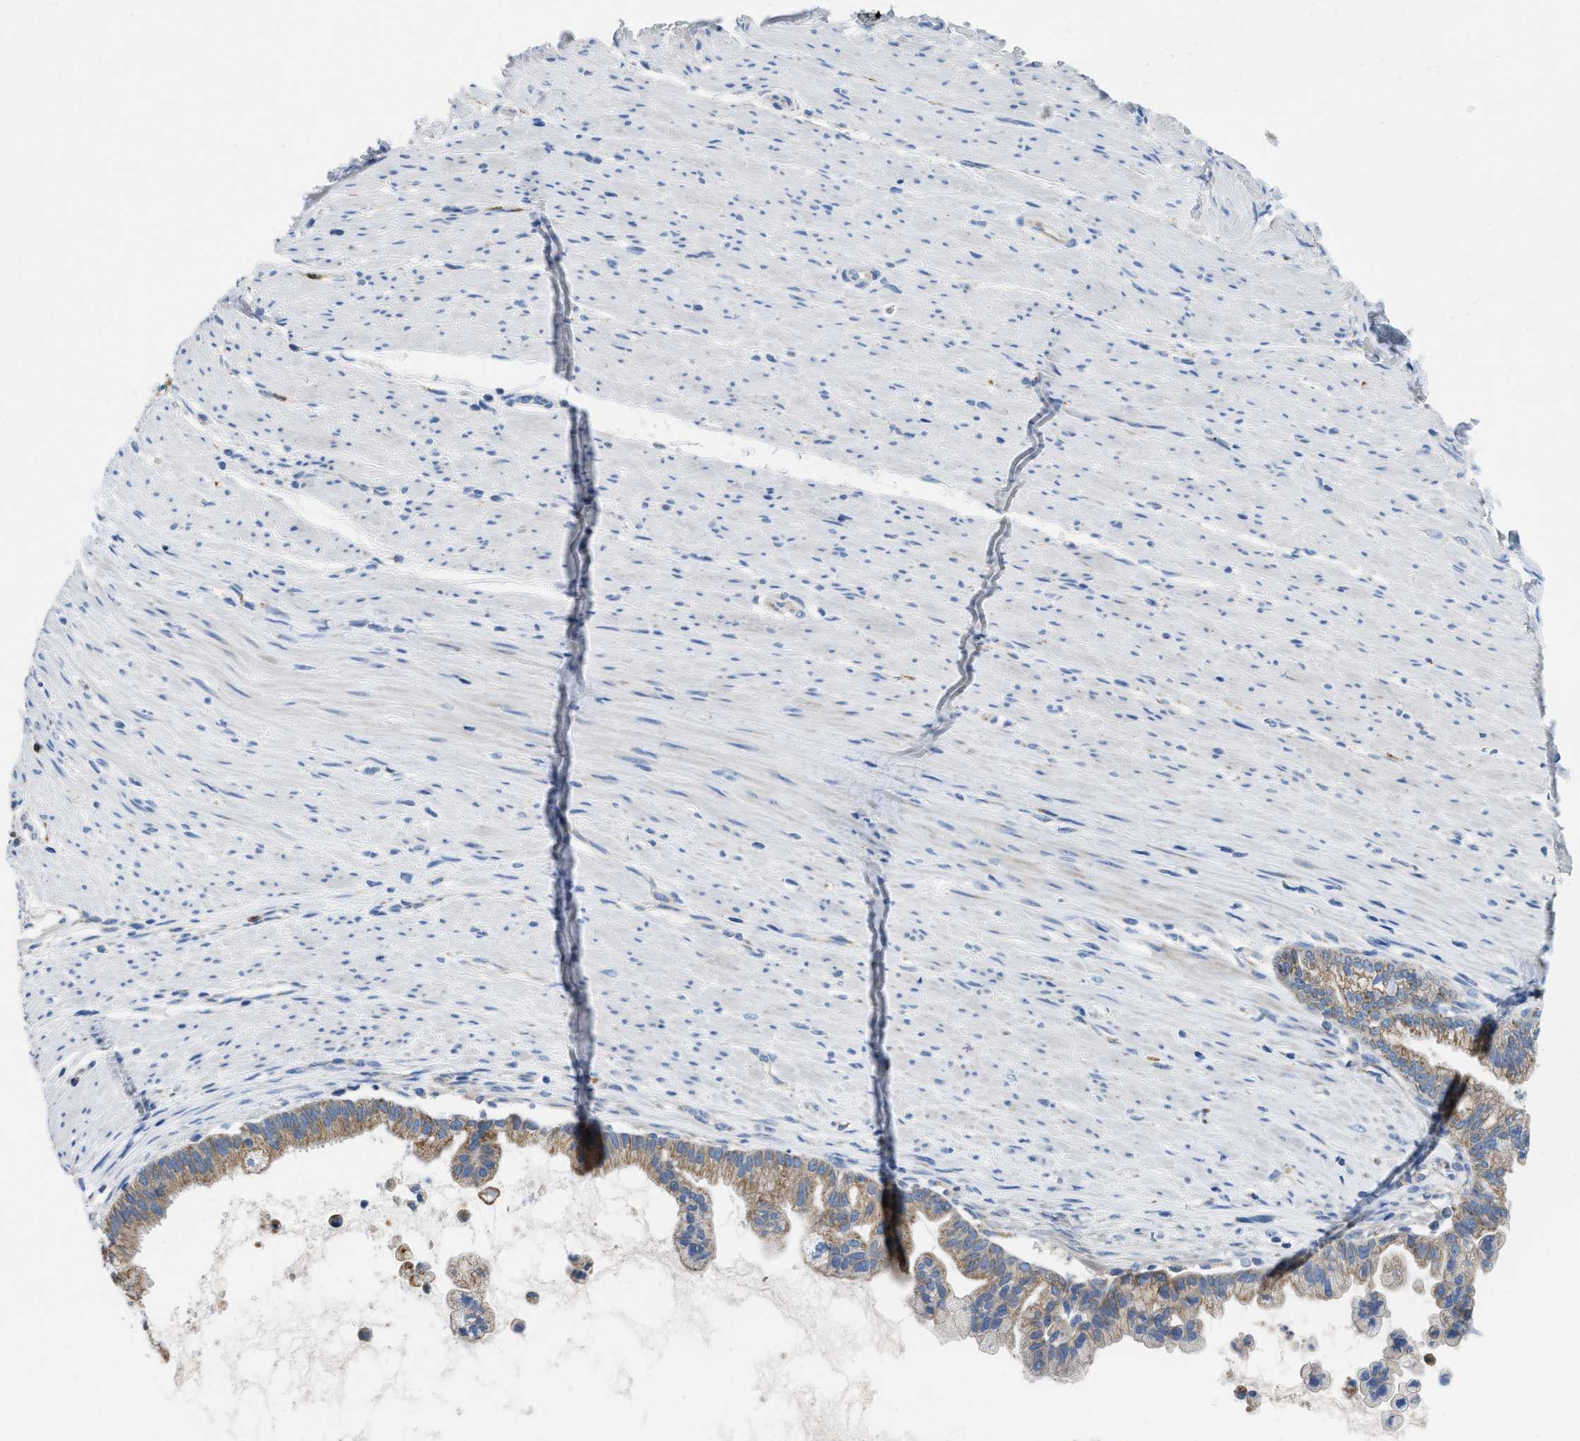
{"staining": {"intensity": "moderate", "quantity": ">75%", "location": "cytoplasmic/membranous"}, "tissue": "pancreatic cancer", "cell_type": "Tumor cells", "image_type": "cancer", "snomed": [{"axis": "morphology", "description": "Adenocarcinoma, NOS"}, {"axis": "topography", "description": "Pancreas"}], "caption": "Immunohistochemistry image of pancreatic cancer stained for a protein (brown), which displays medium levels of moderate cytoplasmic/membranous staining in about >75% of tumor cells.", "gene": "SLC25A13", "patient": {"sex": "male", "age": 69}}